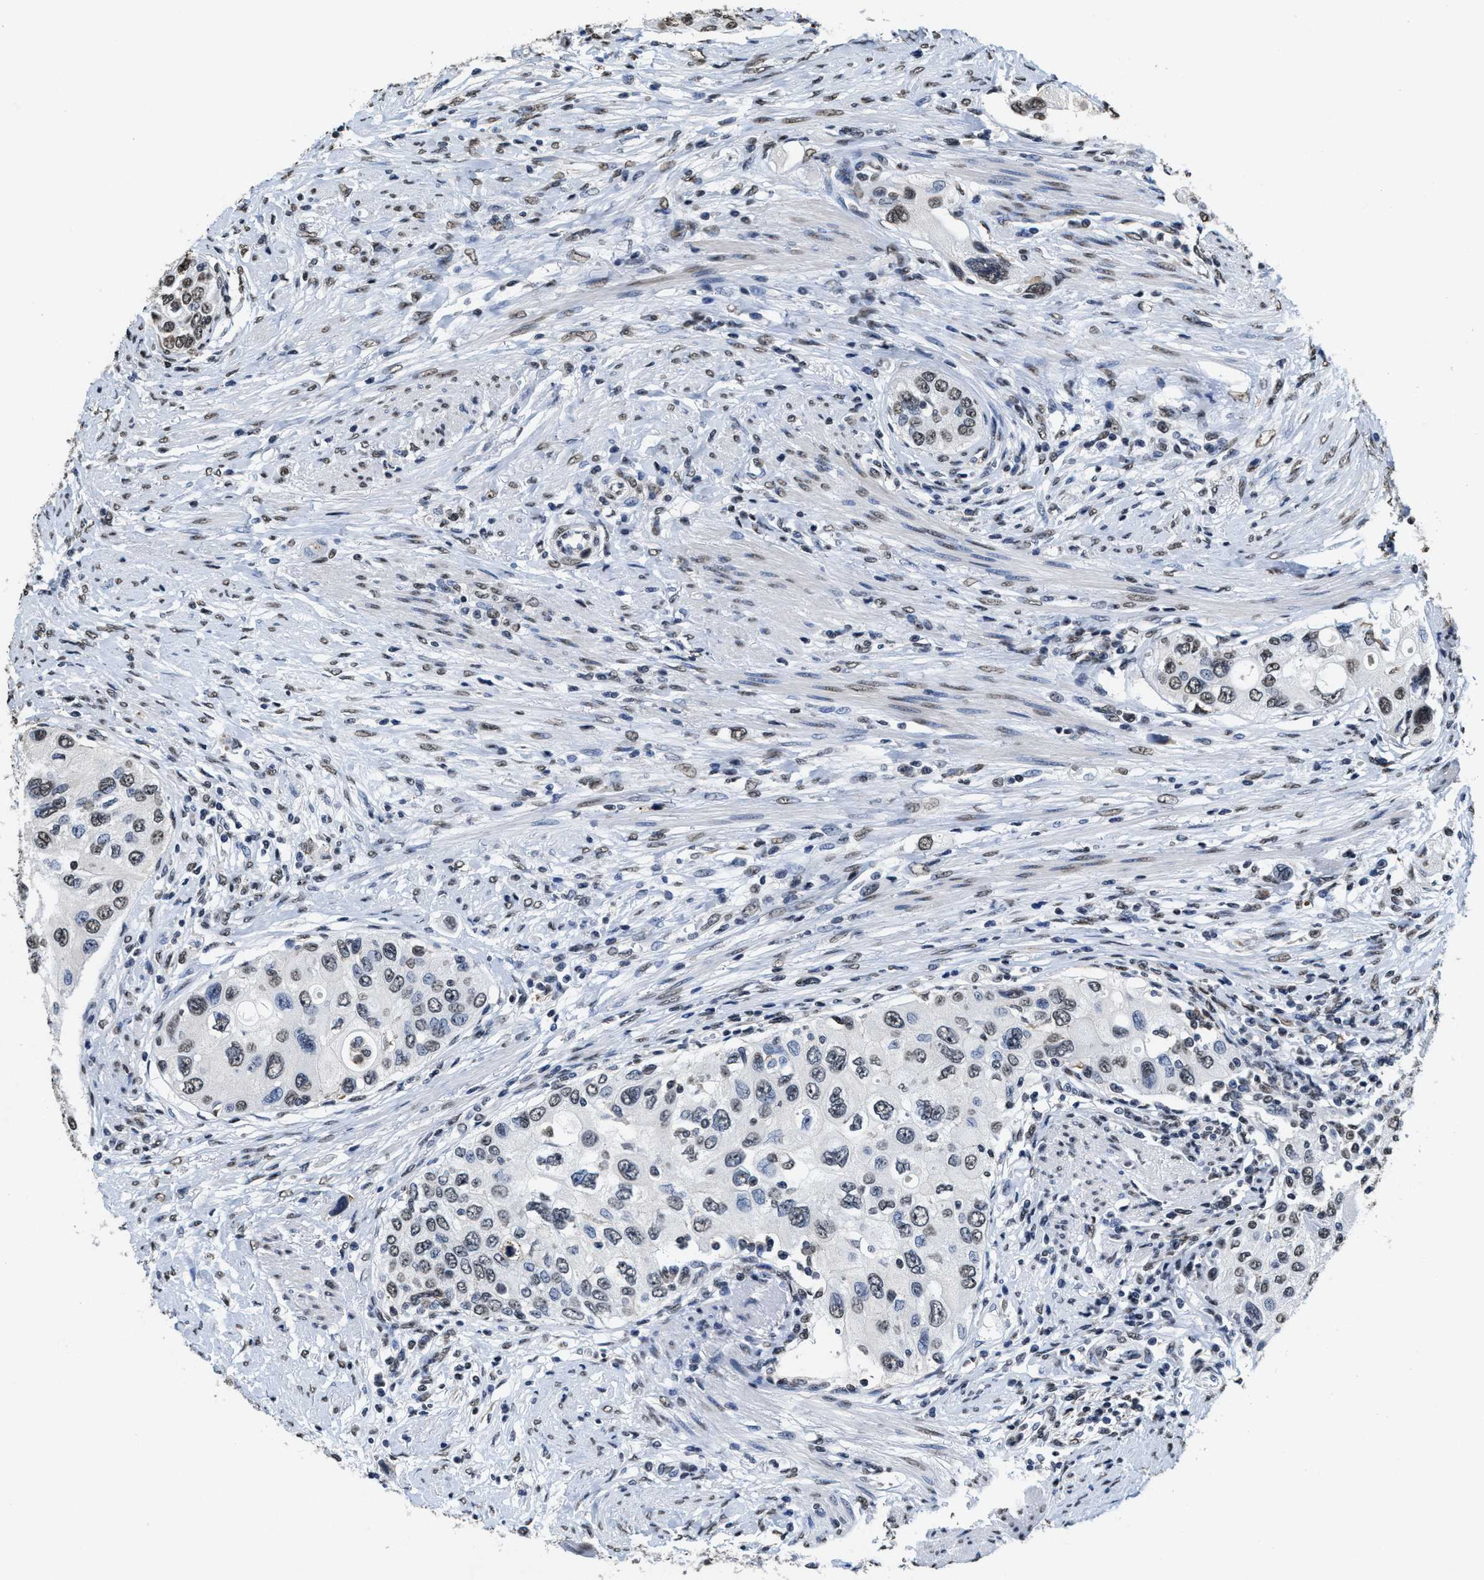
{"staining": {"intensity": "weak", "quantity": "25%-75%", "location": "nuclear"}, "tissue": "urothelial cancer", "cell_type": "Tumor cells", "image_type": "cancer", "snomed": [{"axis": "morphology", "description": "Urothelial carcinoma, High grade"}, {"axis": "topography", "description": "Urinary bladder"}], "caption": "Urothelial cancer stained with a protein marker demonstrates weak staining in tumor cells.", "gene": "SUPT16H", "patient": {"sex": "female", "age": 56}}